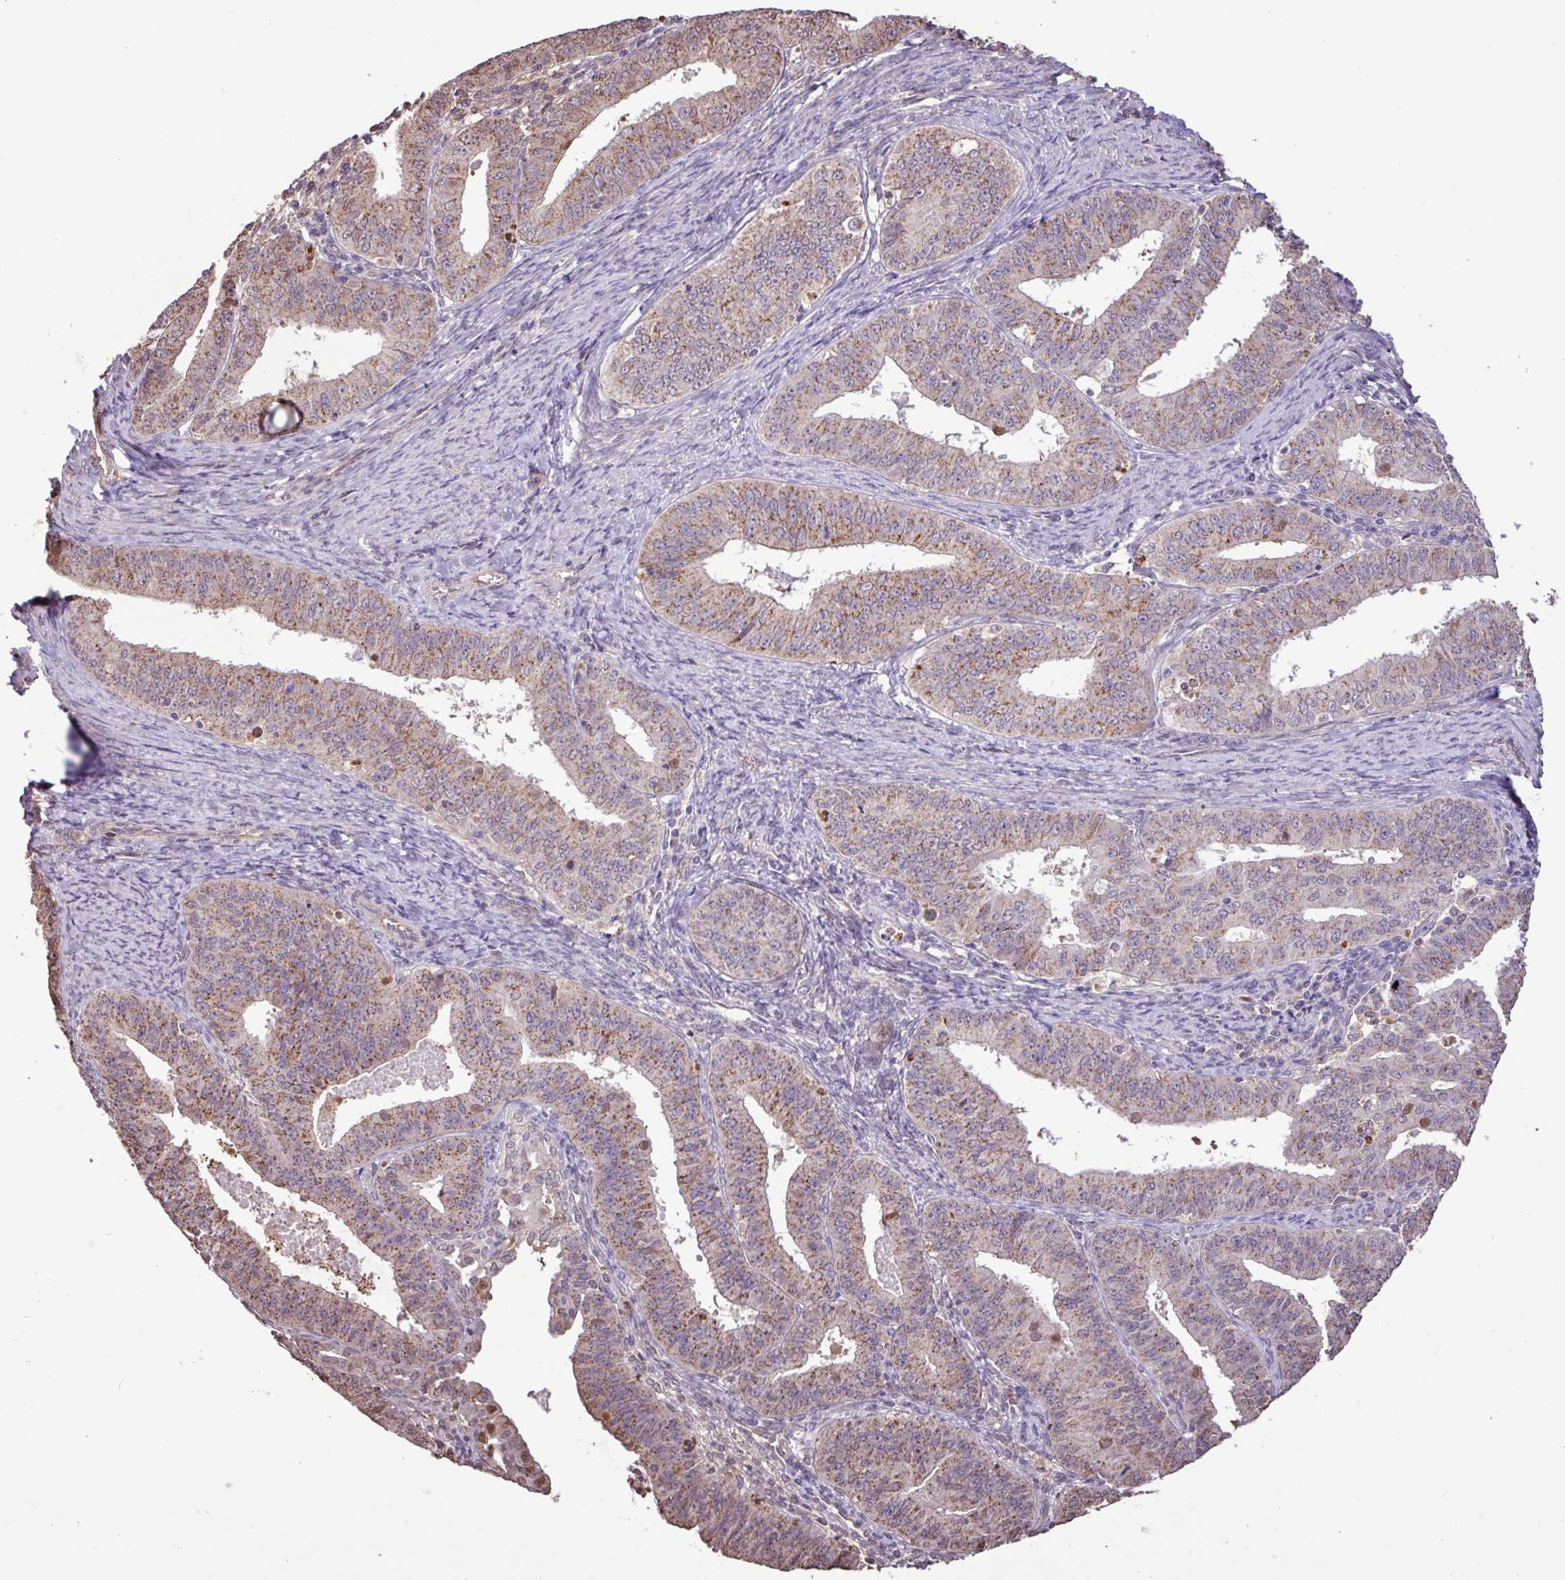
{"staining": {"intensity": "moderate", "quantity": "25%-75%", "location": "cytoplasmic/membranous"}, "tissue": "endometrial cancer", "cell_type": "Tumor cells", "image_type": "cancer", "snomed": [{"axis": "morphology", "description": "Adenocarcinoma, NOS"}, {"axis": "topography", "description": "Endometrium"}], "caption": "Moderate cytoplasmic/membranous expression for a protein is identified in about 25%-75% of tumor cells of endometrial adenocarcinoma using IHC.", "gene": "CHST11", "patient": {"sex": "female", "age": 73}}